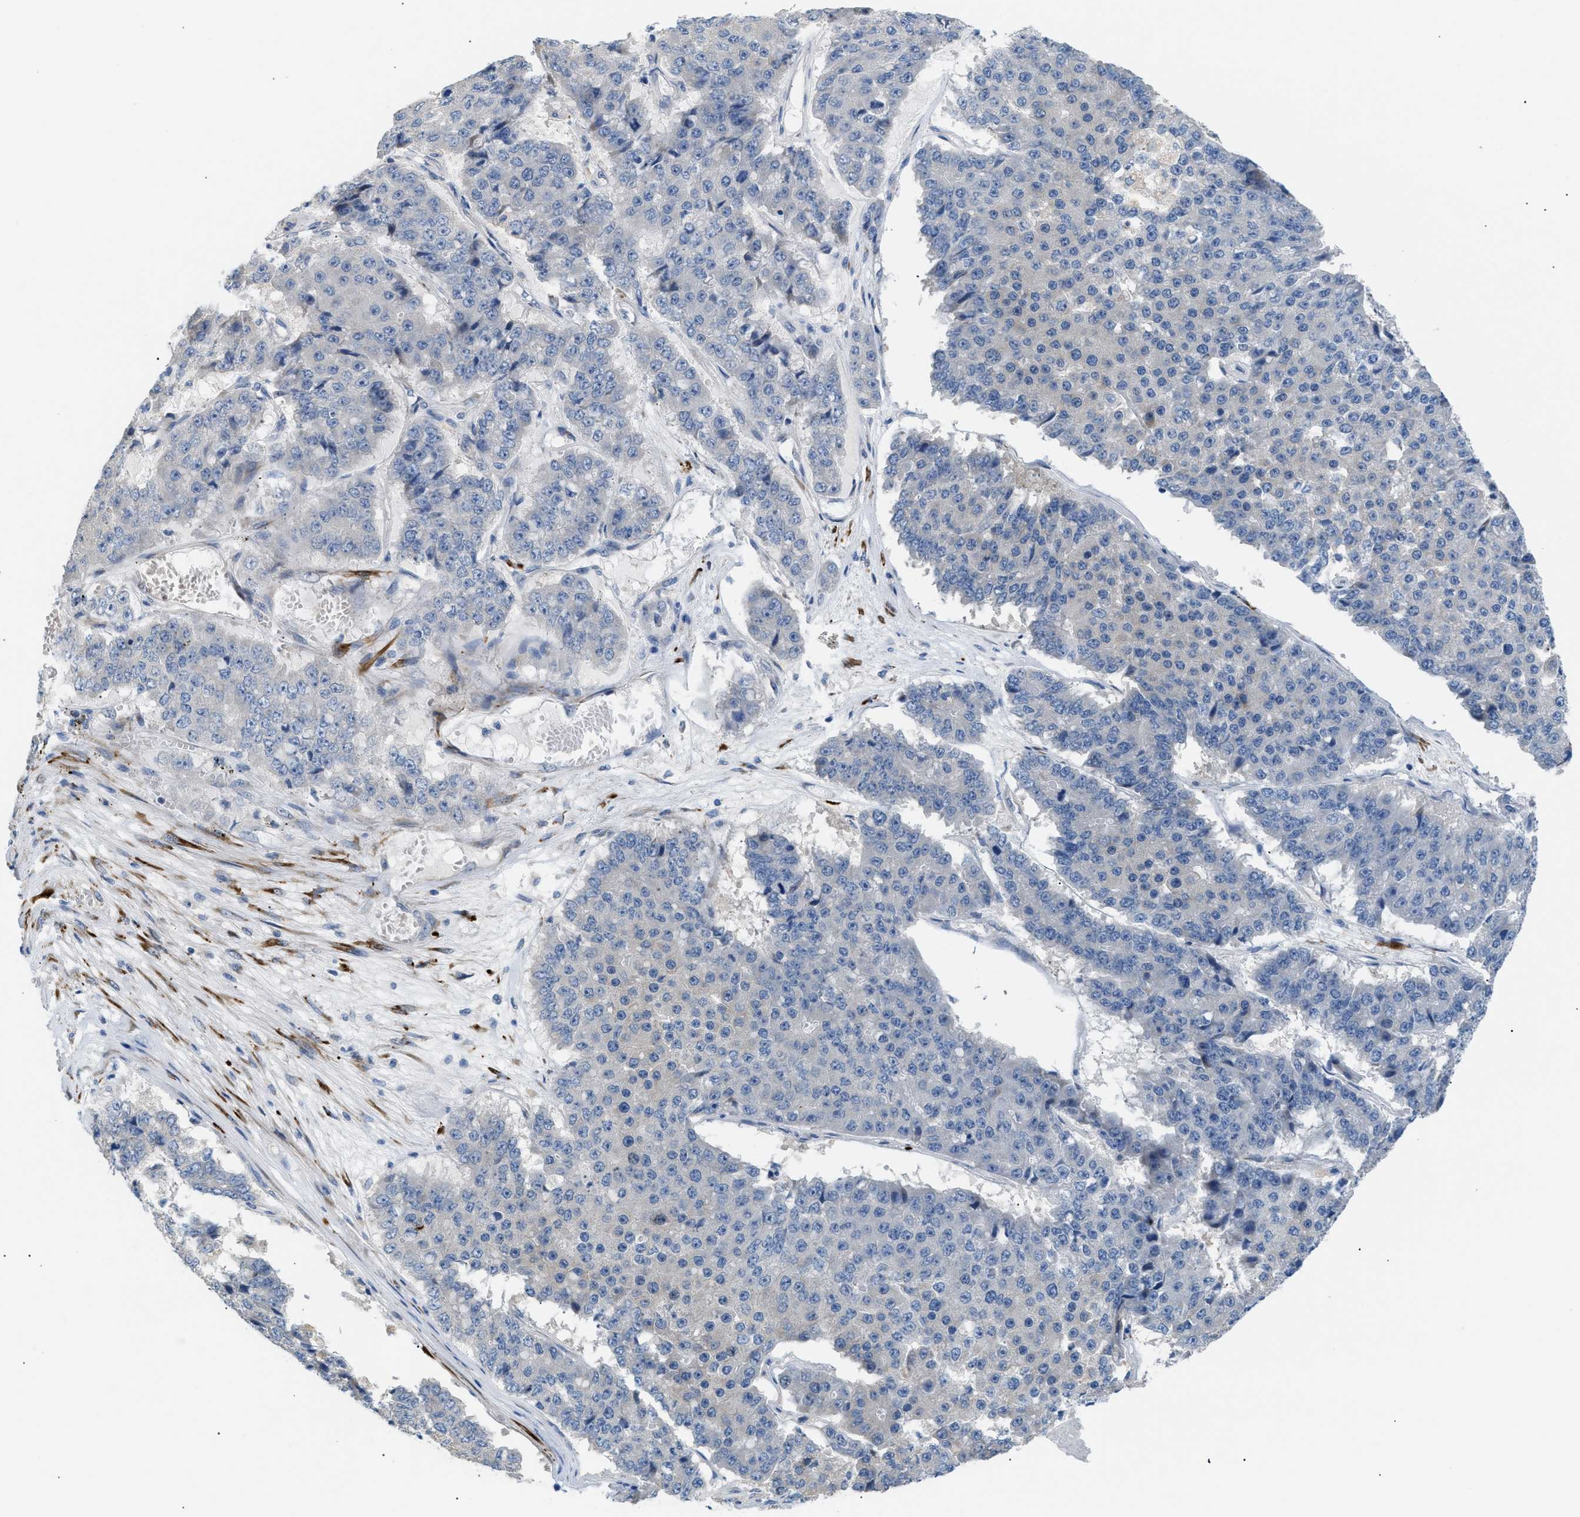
{"staining": {"intensity": "negative", "quantity": "none", "location": "none"}, "tissue": "pancreatic cancer", "cell_type": "Tumor cells", "image_type": "cancer", "snomed": [{"axis": "morphology", "description": "Adenocarcinoma, NOS"}, {"axis": "topography", "description": "Pancreas"}], "caption": "The micrograph demonstrates no staining of tumor cells in adenocarcinoma (pancreatic).", "gene": "ICA1", "patient": {"sex": "male", "age": 50}}